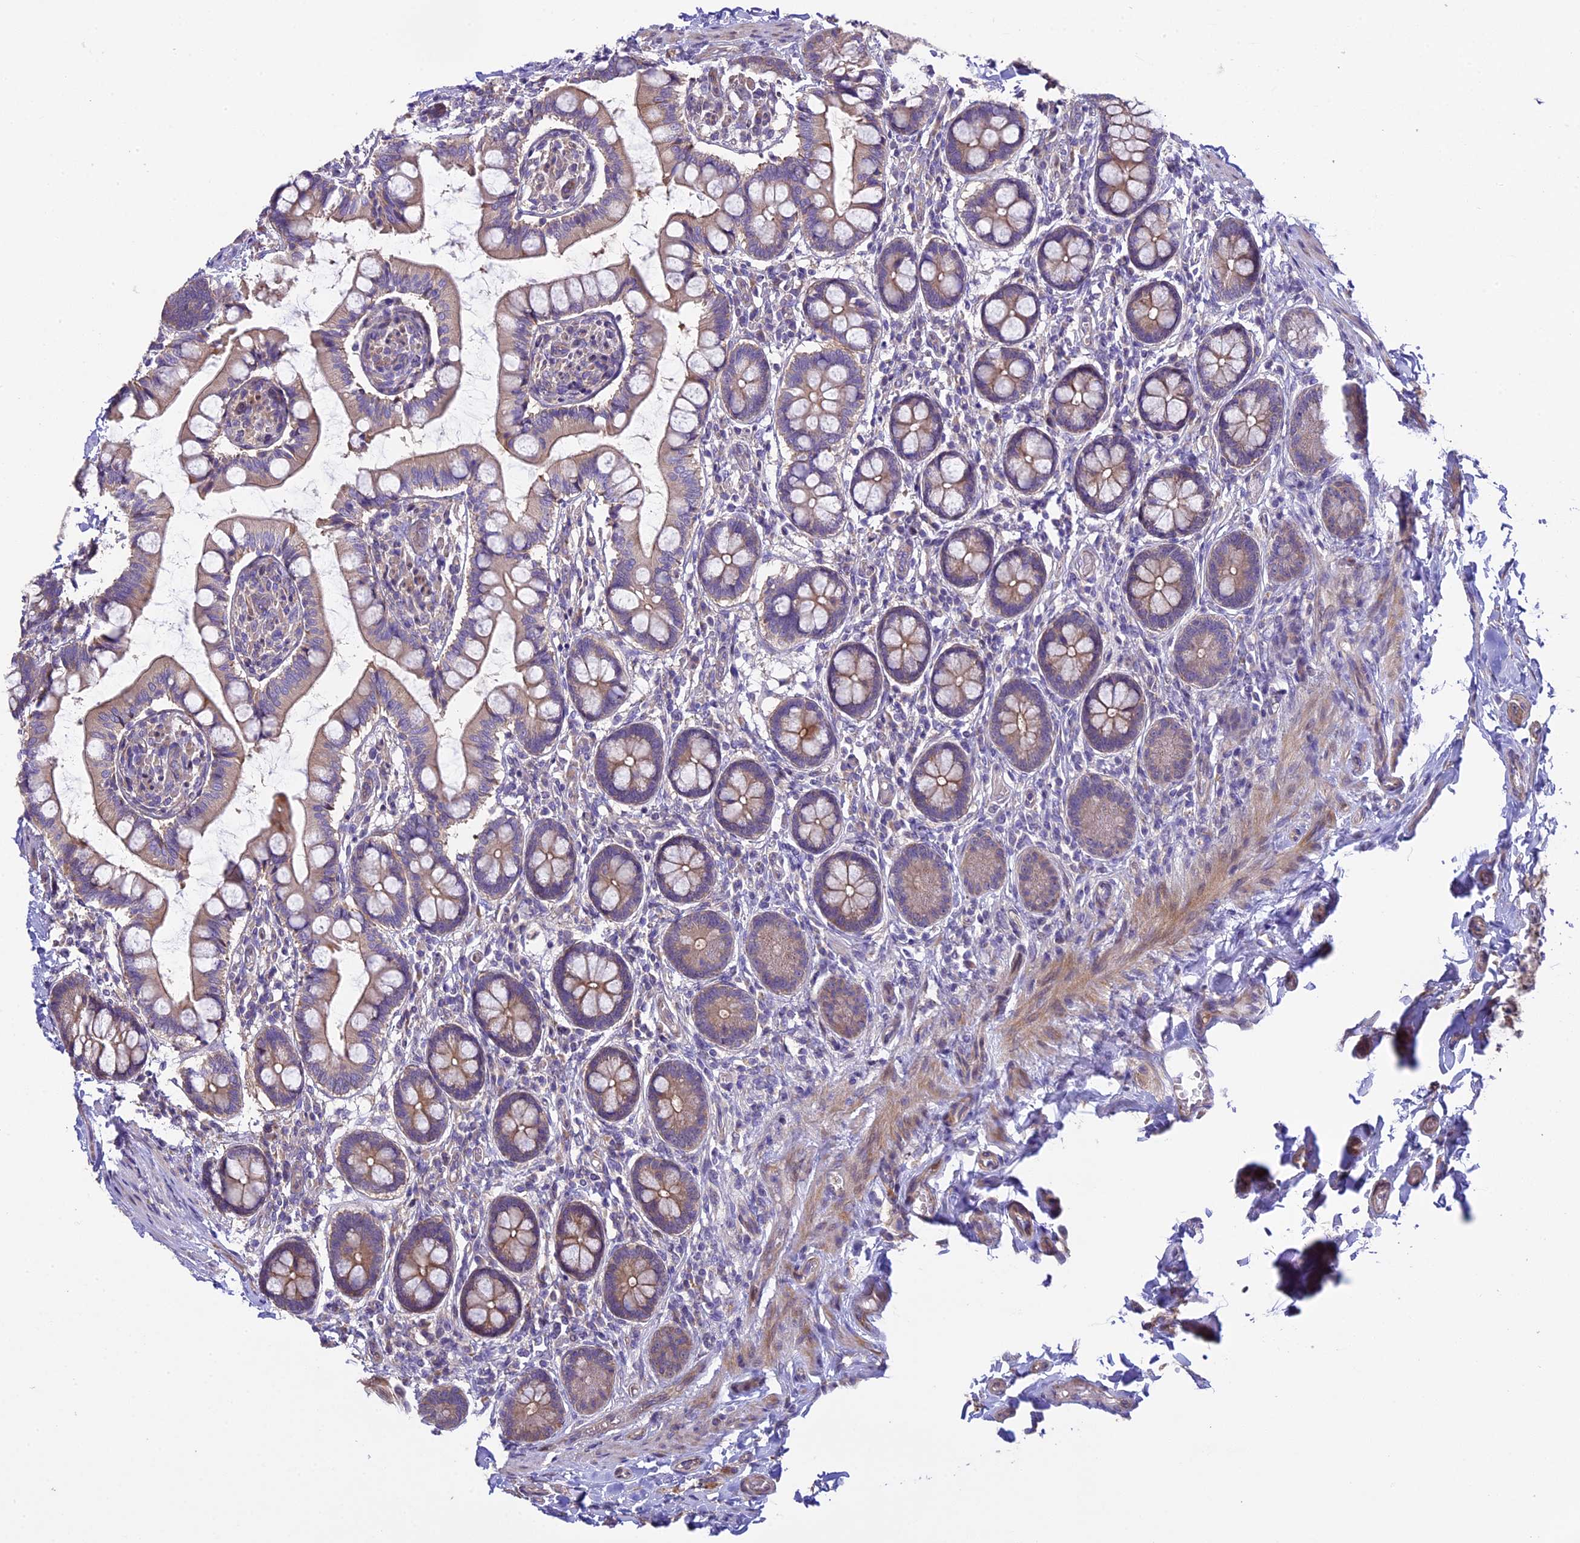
{"staining": {"intensity": "moderate", "quantity": ">75%", "location": "cytoplasmic/membranous"}, "tissue": "small intestine", "cell_type": "Glandular cells", "image_type": "normal", "snomed": [{"axis": "morphology", "description": "Normal tissue, NOS"}, {"axis": "topography", "description": "Small intestine"}], "caption": "About >75% of glandular cells in unremarkable human small intestine demonstrate moderate cytoplasmic/membranous protein staining as visualized by brown immunohistochemical staining.", "gene": "SPIRE1", "patient": {"sex": "male", "age": 52}}